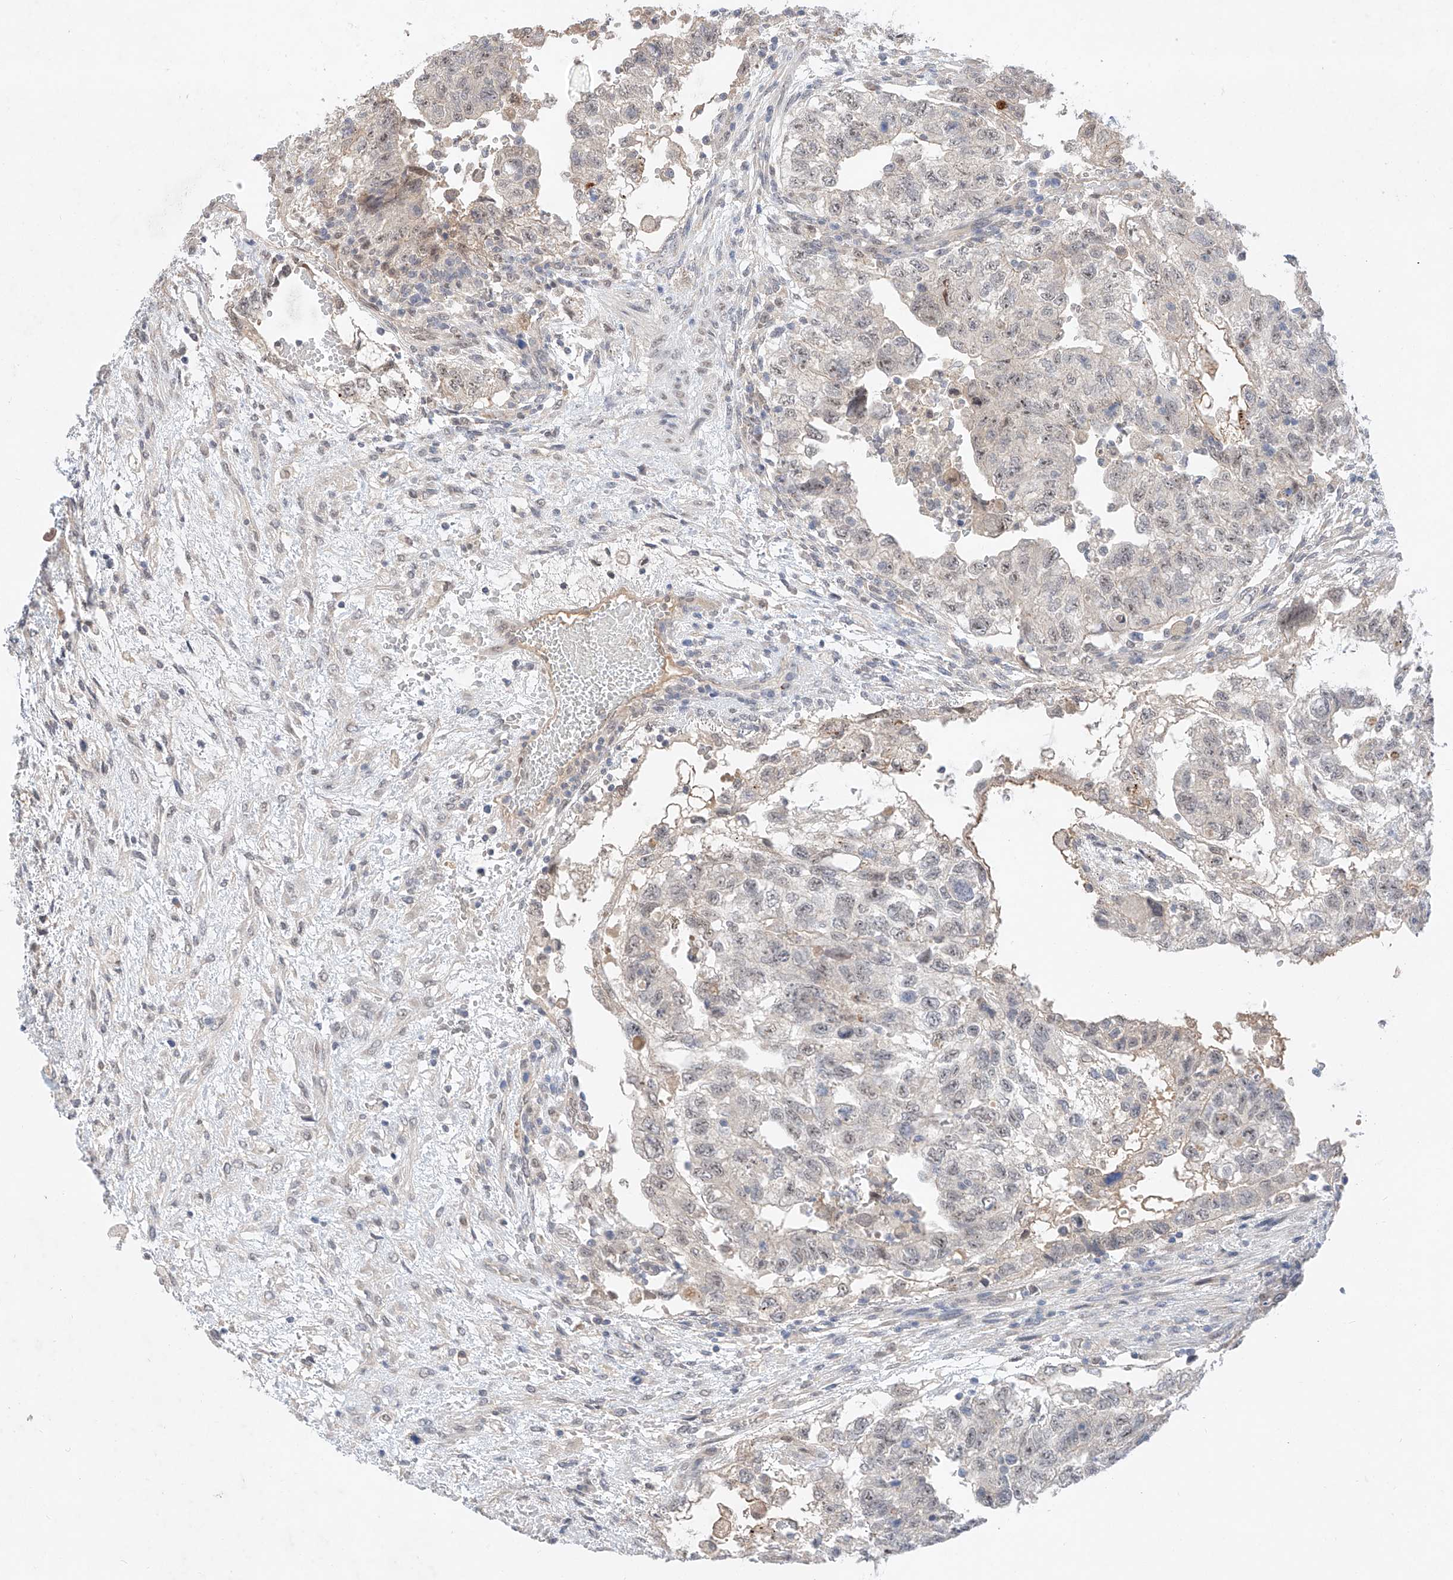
{"staining": {"intensity": "negative", "quantity": "none", "location": "none"}, "tissue": "testis cancer", "cell_type": "Tumor cells", "image_type": "cancer", "snomed": [{"axis": "morphology", "description": "Carcinoma, Embryonal, NOS"}, {"axis": "topography", "description": "Testis"}], "caption": "DAB (3,3'-diaminobenzidine) immunohistochemical staining of testis embryonal carcinoma reveals no significant positivity in tumor cells. (Brightfield microscopy of DAB (3,3'-diaminobenzidine) immunohistochemistry at high magnification).", "gene": "IL22RA2", "patient": {"sex": "male", "age": 36}}